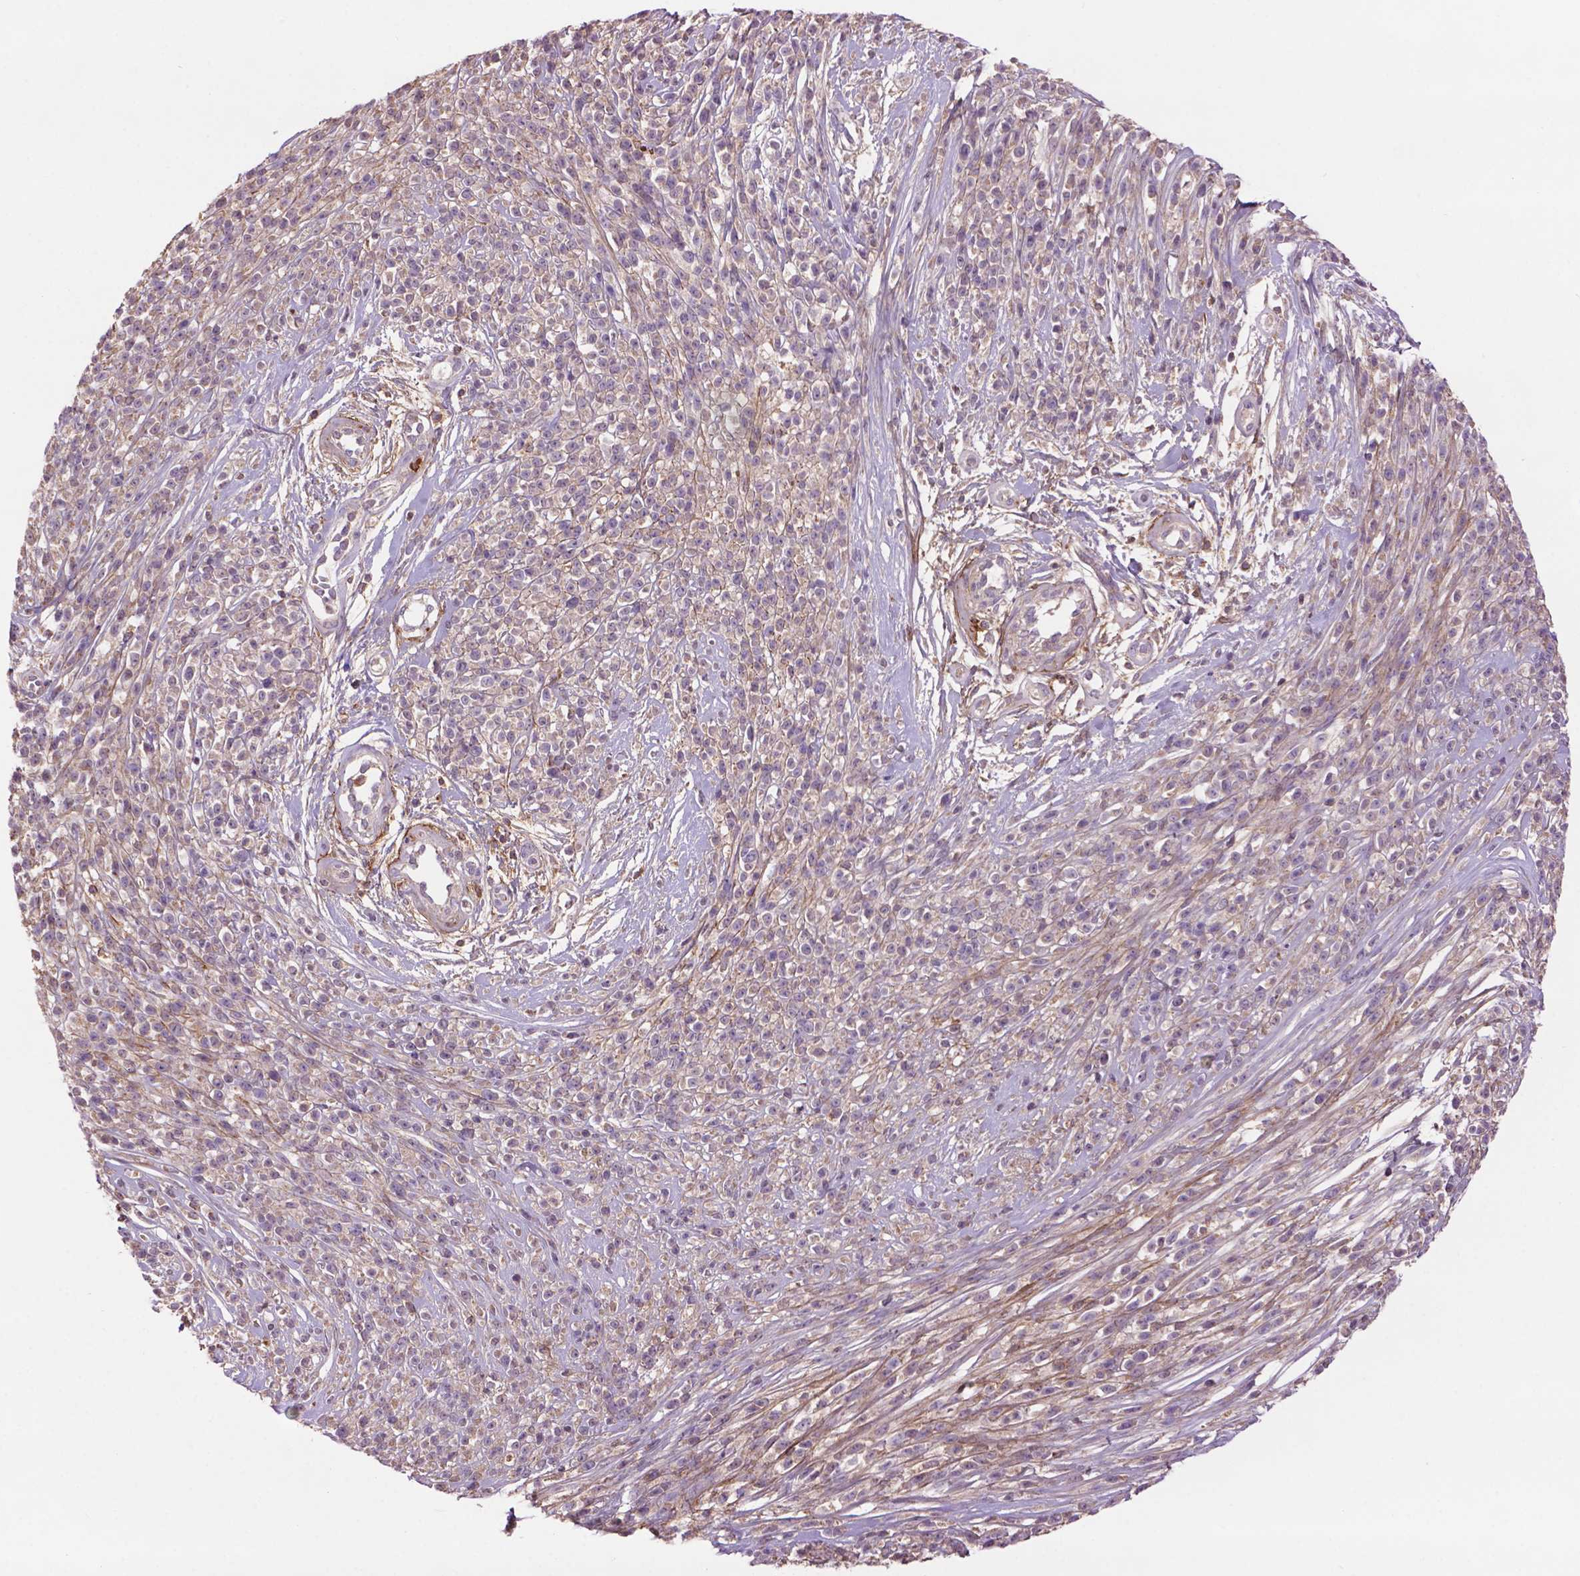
{"staining": {"intensity": "negative", "quantity": "none", "location": "none"}, "tissue": "melanoma", "cell_type": "Tumor cells", "image_type": "cancer", "snomed": [{"axis": "morphology", "description": "Malignant melanoma, NOS"}, {"axis": "topography", "description": "Skin"}, {"axis": "topography", "description": "Skin of trunk"}], "caption": "Immunohistochemistry photomicrograph of neoplastic tissue: human melanoma stained with DAB (3,3'-diaminobenzidine) displays no significant protein expression in tumor cells.", "gene": "LRRC3C", "patient": {"sex": "male", "age": 74}}